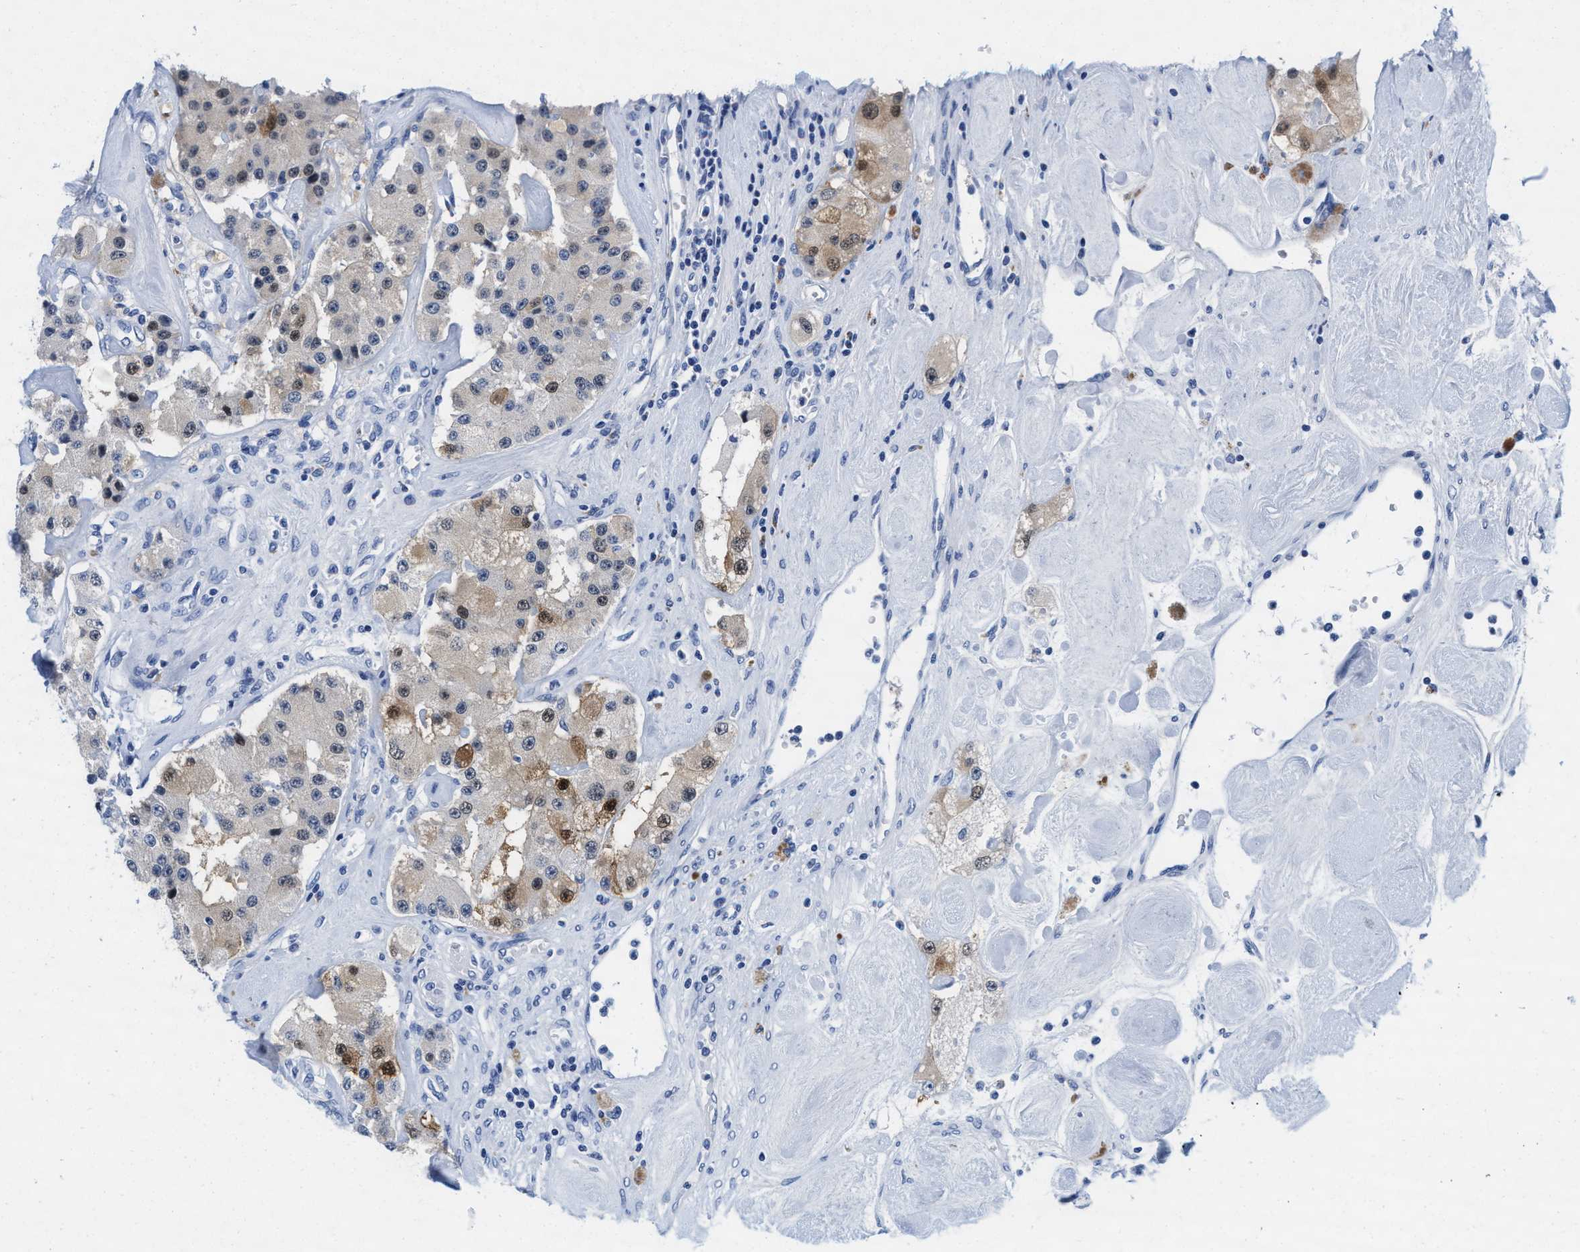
{"staining": {"intensity": "moderate", "quantity": "<25%", "location": "cytoplasmic/membranous,nuclear"}, "tissue": "carcinoid", "cell_type": "Tumor cells", "image_type": "cancer", "snomed": [{"axis": "morphology", "description": "Carcinoid, malignant, NOS"}, {"axis": "topography", "description": "Pancreas"}], "caption": "High-magnification brightfield microscopy of carcinoid stained with DAB (brown) and counterstained with hematoxylin (blue). tumor cells exhibit moderate cytoplasmic/membranous and nuclear staining is present in about<25% of cells.", "gene": "TTC3", "patient": {"sex": "male", "age": 41}}